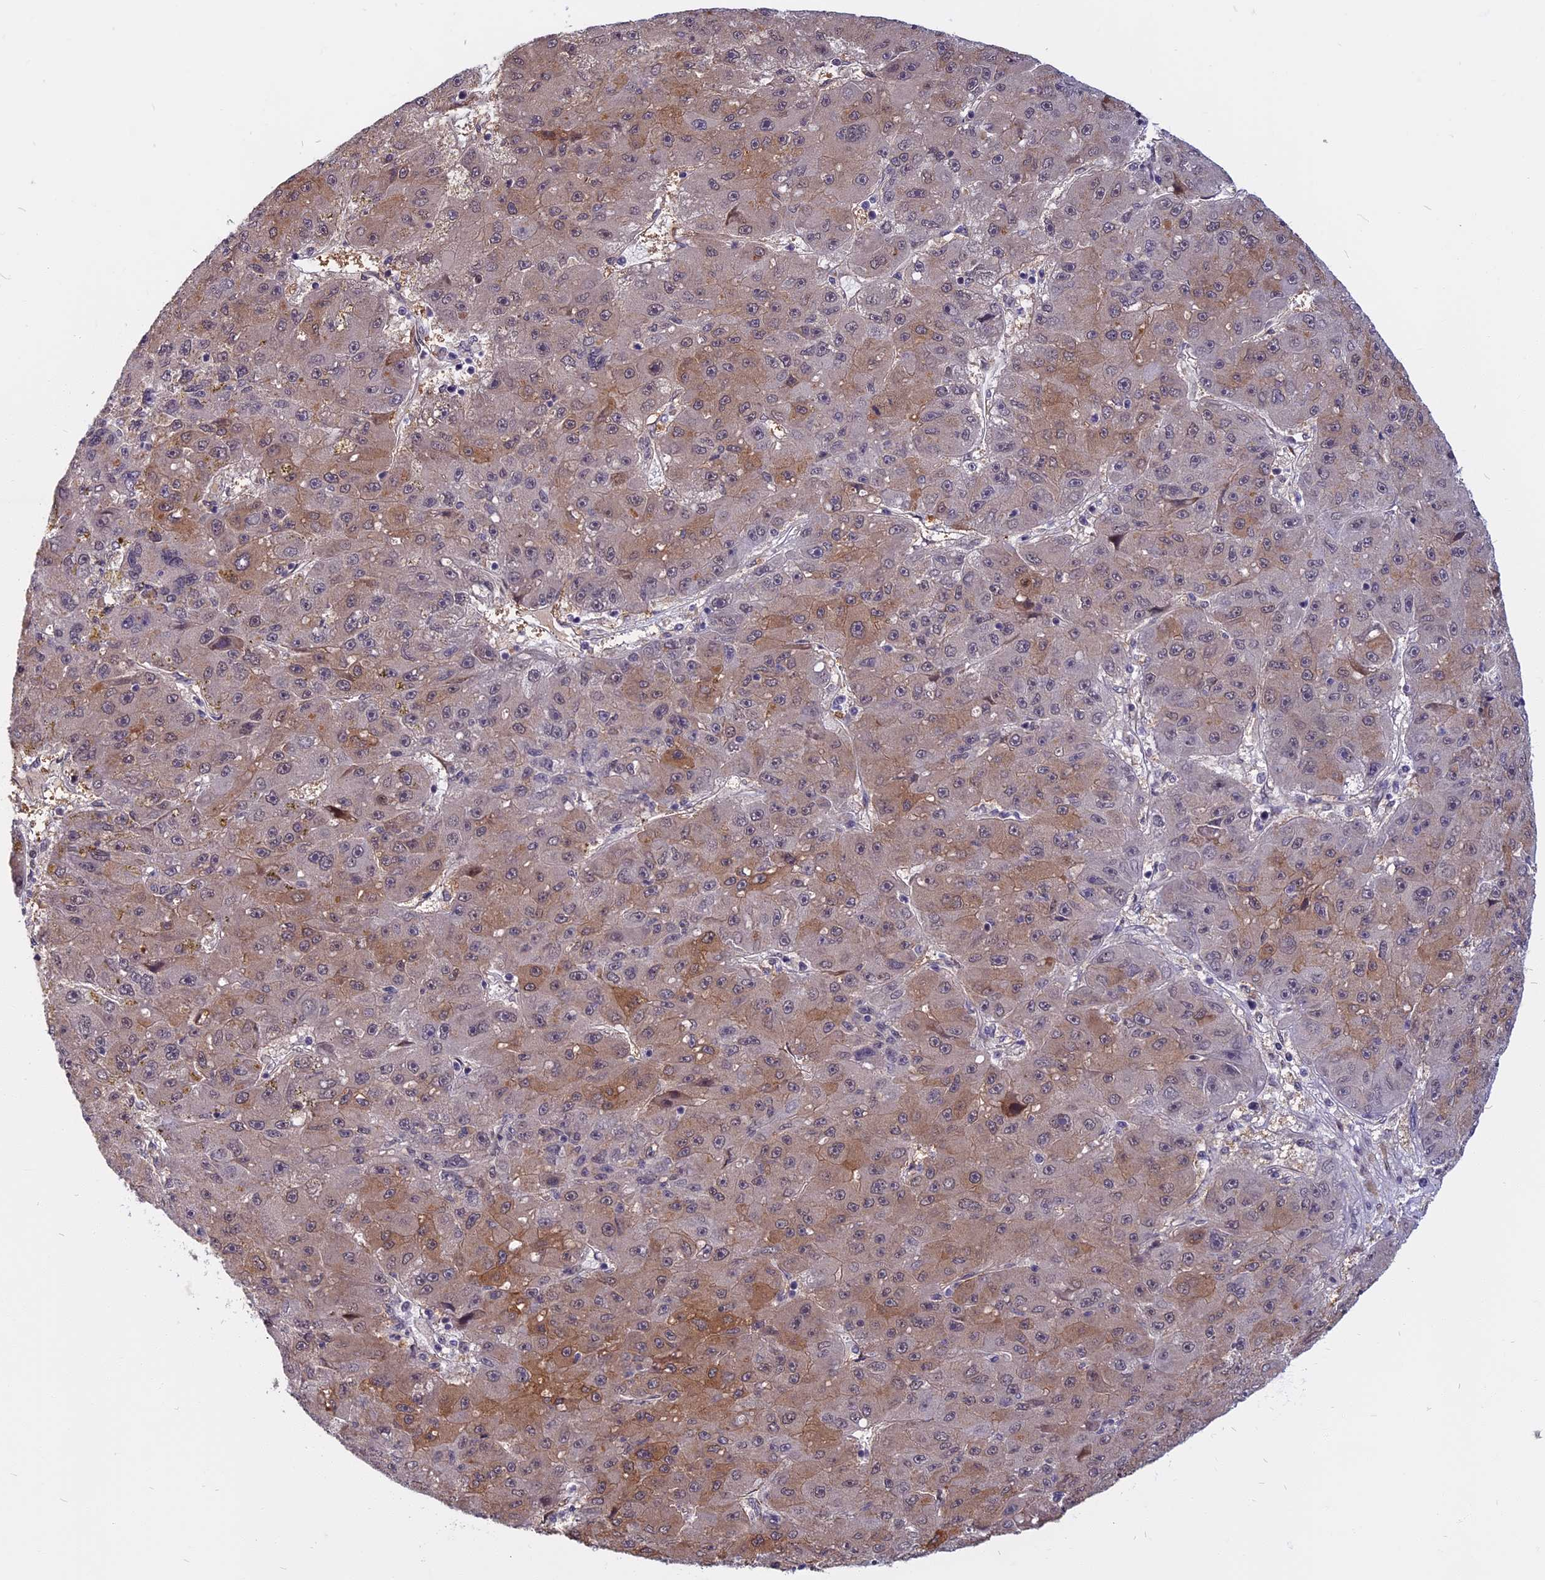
{"staining": {"intensity": "weak", "quantity": ">75%", "location": "cytoplasmic/membranous"}, "tissue": "liver cancer", "cell_type": "Tumor cells", "image_type": "cancer", "snomed": [{"axis": "morphology", "description": "Carcinoma, Hepatocellular, NOS"}, {"axis": "topography", "description": "Liver"}], "caption": "Immunohistochemistry of hepatocellular carcinoma (liver) shows low levels of weak cytoplasmic/membranous positivity in about >75% of tumor cells. The staining was performed using DAB, with brown indicating positive protein expression. Nuclei are stained blue with hematoxylin.", "gene": "CCDC113", "patient": {"sex": "male", "age": 67}}